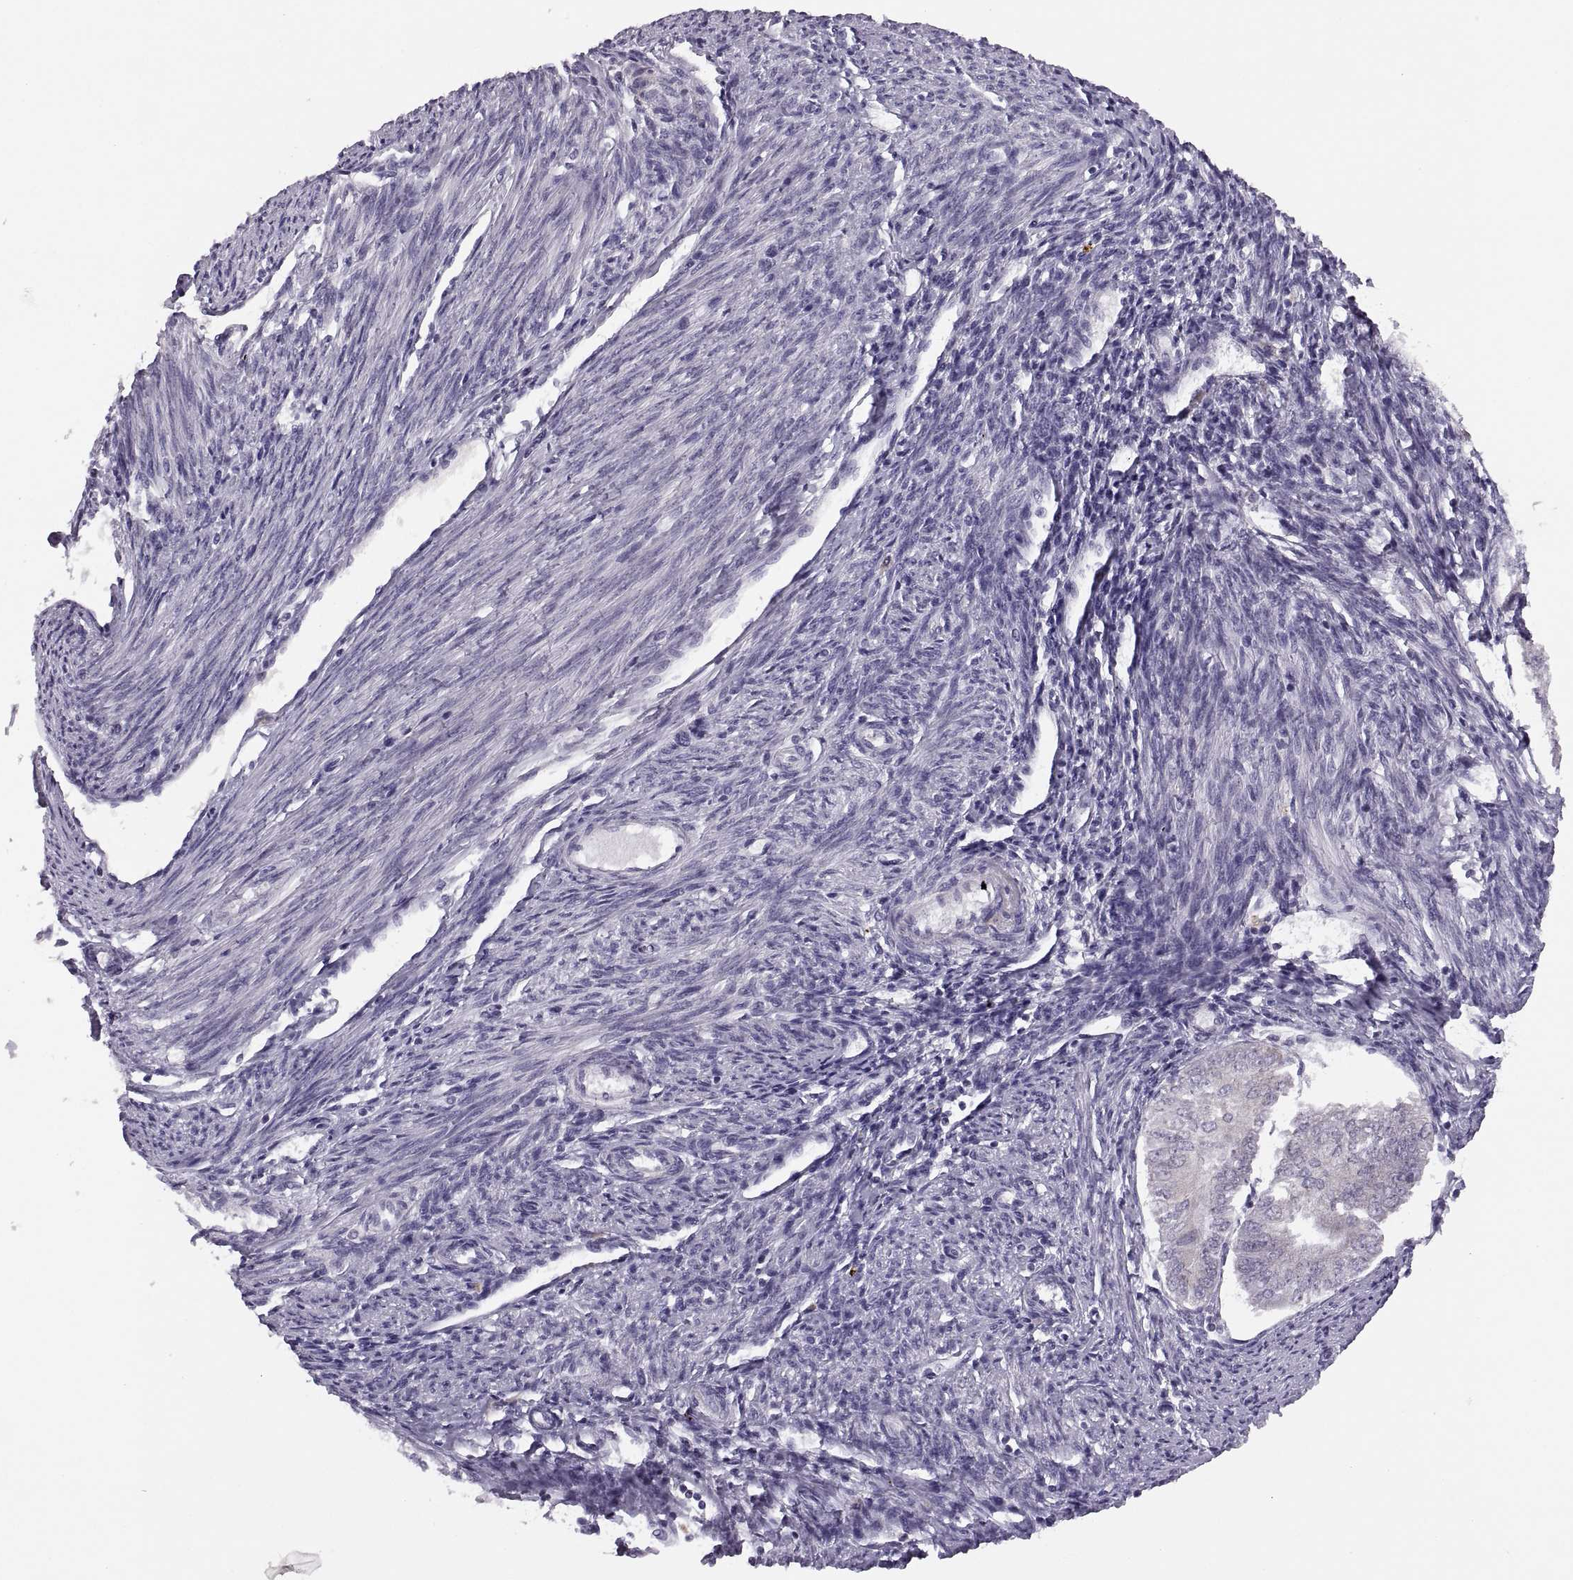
{"staining": {"intensity": "negative", "quantity": "none", "location": "none"}, "tissue": "endometrial cancer", "cell_type": "Tumor cells", "image_type": "cancer", "snomed": [{"axis": "morphology", "description": "Adenocarcinoma, NOS"}, {"axis": "topography", "description": "Endometrium"}], "caption": "Immunohistochemistry of adenocarcinoma (endometrial) displays no positivity in tumor cells.", "gene": "ADH6", "patient": {"sex": "female", "age": 58}}